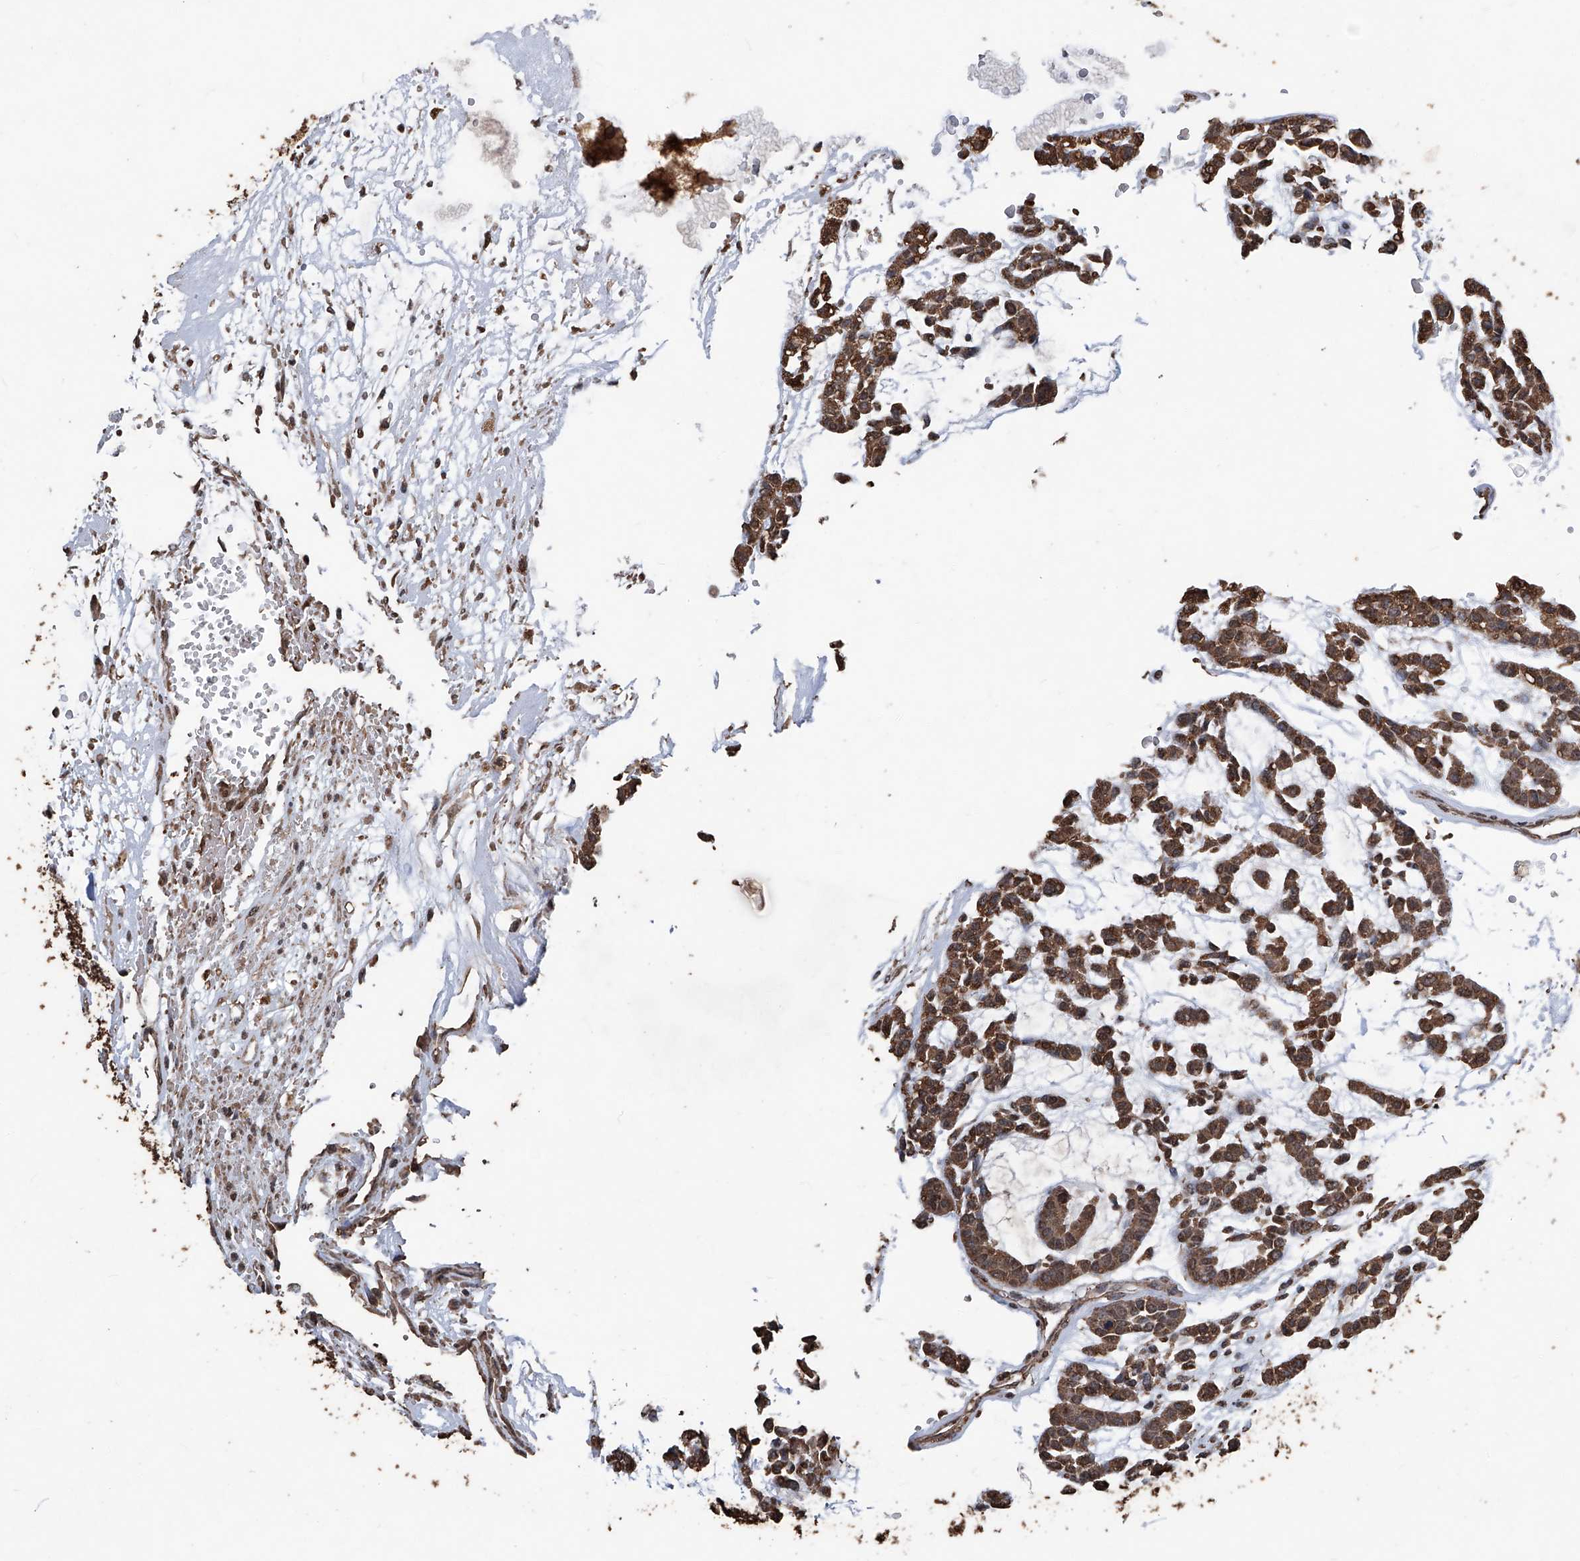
{"staining": {"intensity": "moderate", "quantity": ">75%", "location": "cytoplasmic/membranous"}, "tissue": "head and neck cancer", "cell_type": "Tumor cells", "image_type": "cancer", "snomed": [{"axis": "morphology", "description": "Adenocarcinoma, NOS"}, {"axis": "morphology", "description": "Adenoma, NOS"}, {"axis": "topography", "description": "Head-Neck"}], "caption": "Tumor cells reveal medium levels of moderate cytoplasmic/membranous staining in approximately >75% of cells in head and neck adenocarcinoma.", "gene": "STARD7", "patient": {"sex": "female", "age": 55}}